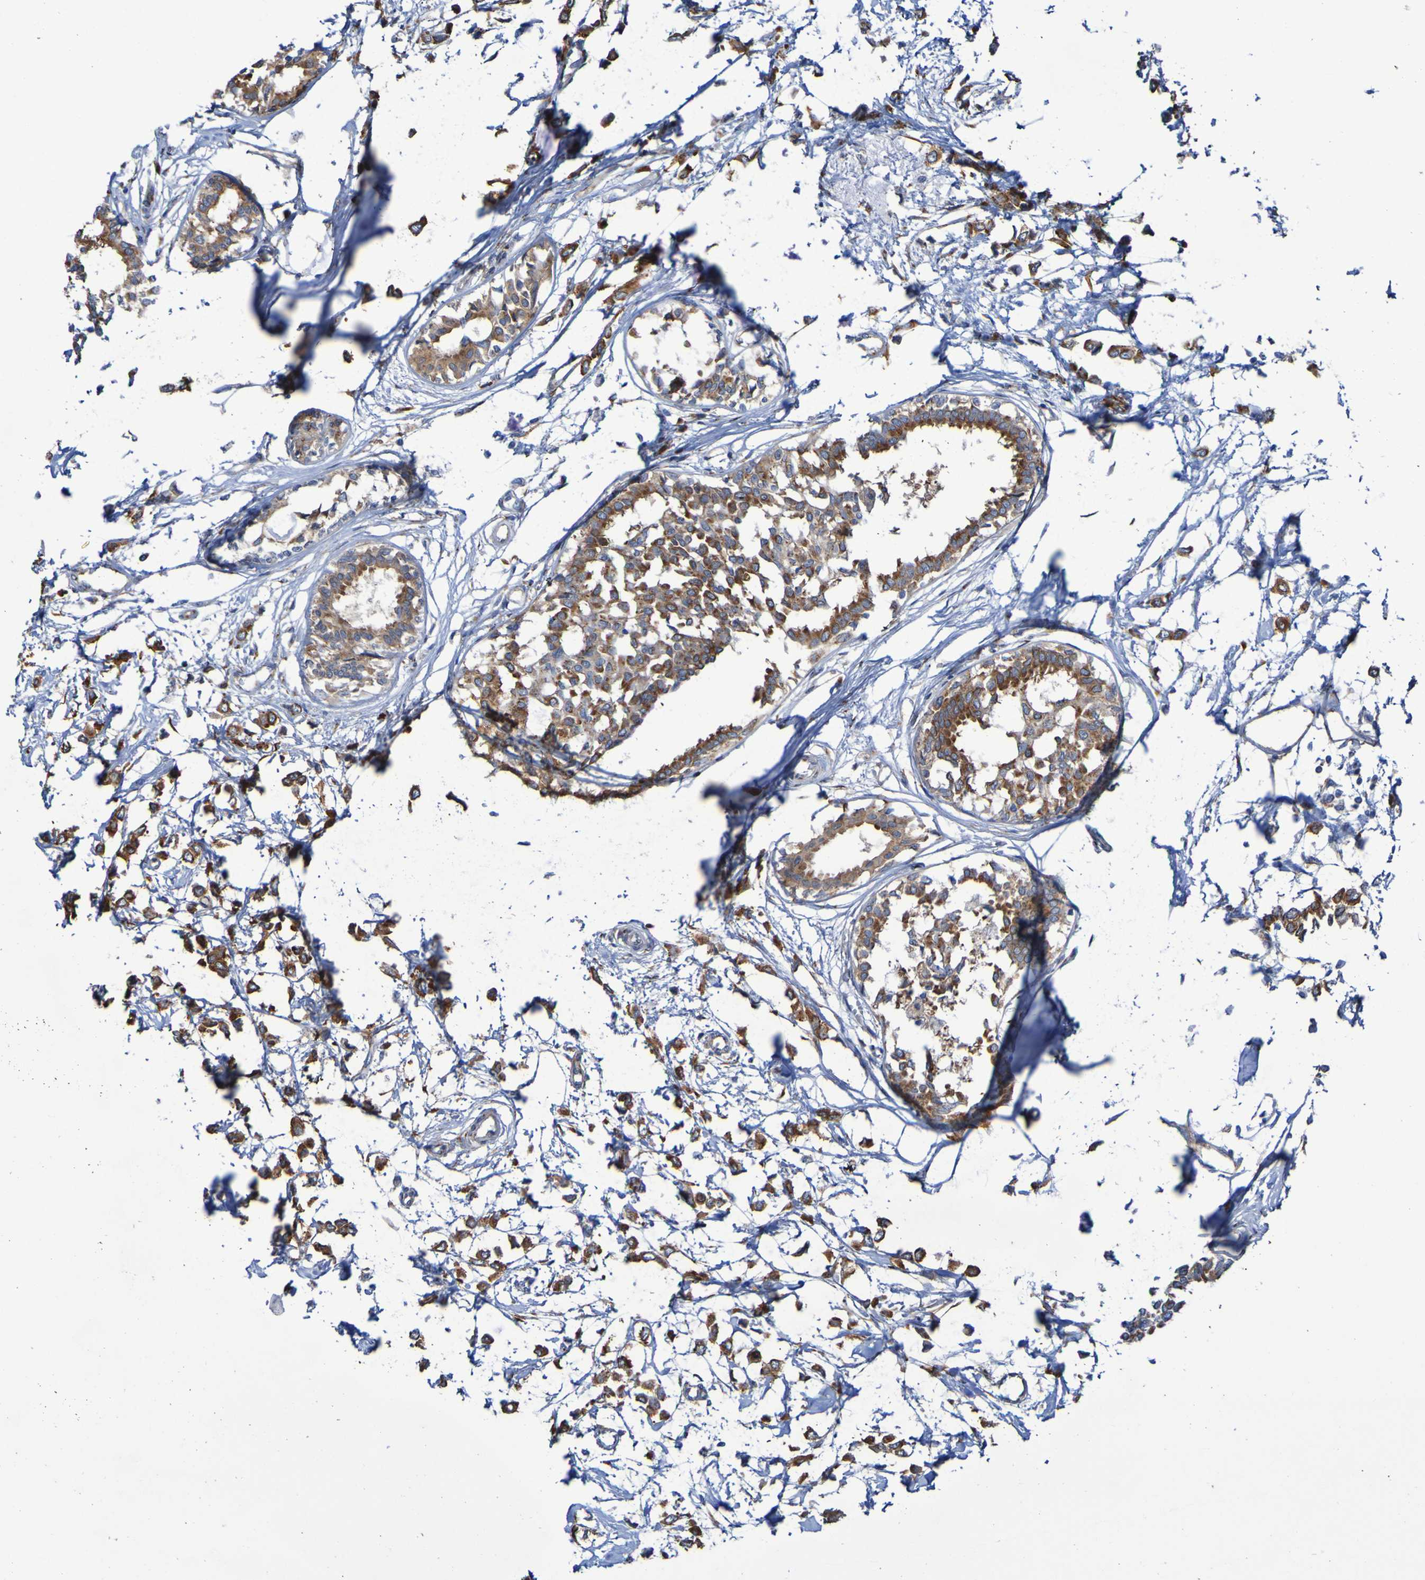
{"staining": {"intensity": "strong", "quantity": ">75%", "location": "cytoplasmic/membranous"}, "tissue": "breast cancer", "cell_type": "Tumor cells", "image_type": "cancer", "snomed": [{"axis": "morphology", "description": "Lobular carcinoma"}, {"axis": "topography", "description": "Breast"}], "caption": "A brown stain labels strong cytoplasmic/membranous positivity of a protein in human breast cancer (lobular carcinoma) tumor cells.", "gene": "FKBP3", "patient": {"sex": "female", "age": 51}}